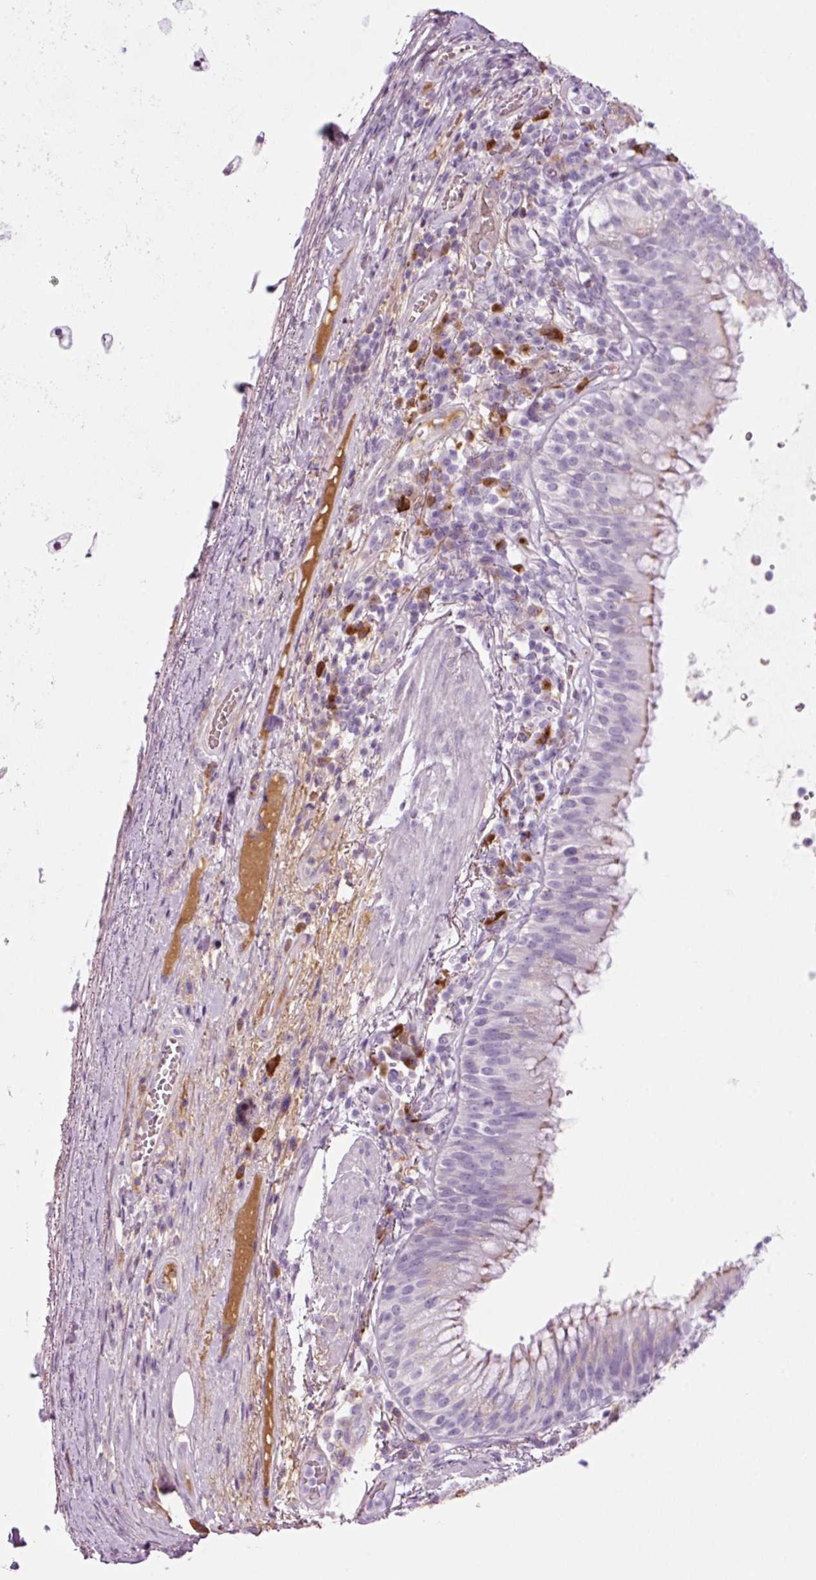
{"staining": {"intensity": "moderate", "quantity": "25%-75%", "location": "cytoplasmic/membranous"}, "tissue": "bronchus", "cell_type": "Respiratory epithelial cells", "image_type": "normal", "snomed": [{"axis": "morphology", "description": "Normal tissue, NOS"}, {"axis": "topography", "description": "Cartilage tissue"}, {"axis": "topography", "description": "Bronchus"}], "caption": "The immunohistochemical stain labels moderate cytoplasmic/membranous positivity in respiratory epithelial cells of unremarkable bronchus.", "gene": "KLF1", "patient": {"sex": "male", "age": 56}}